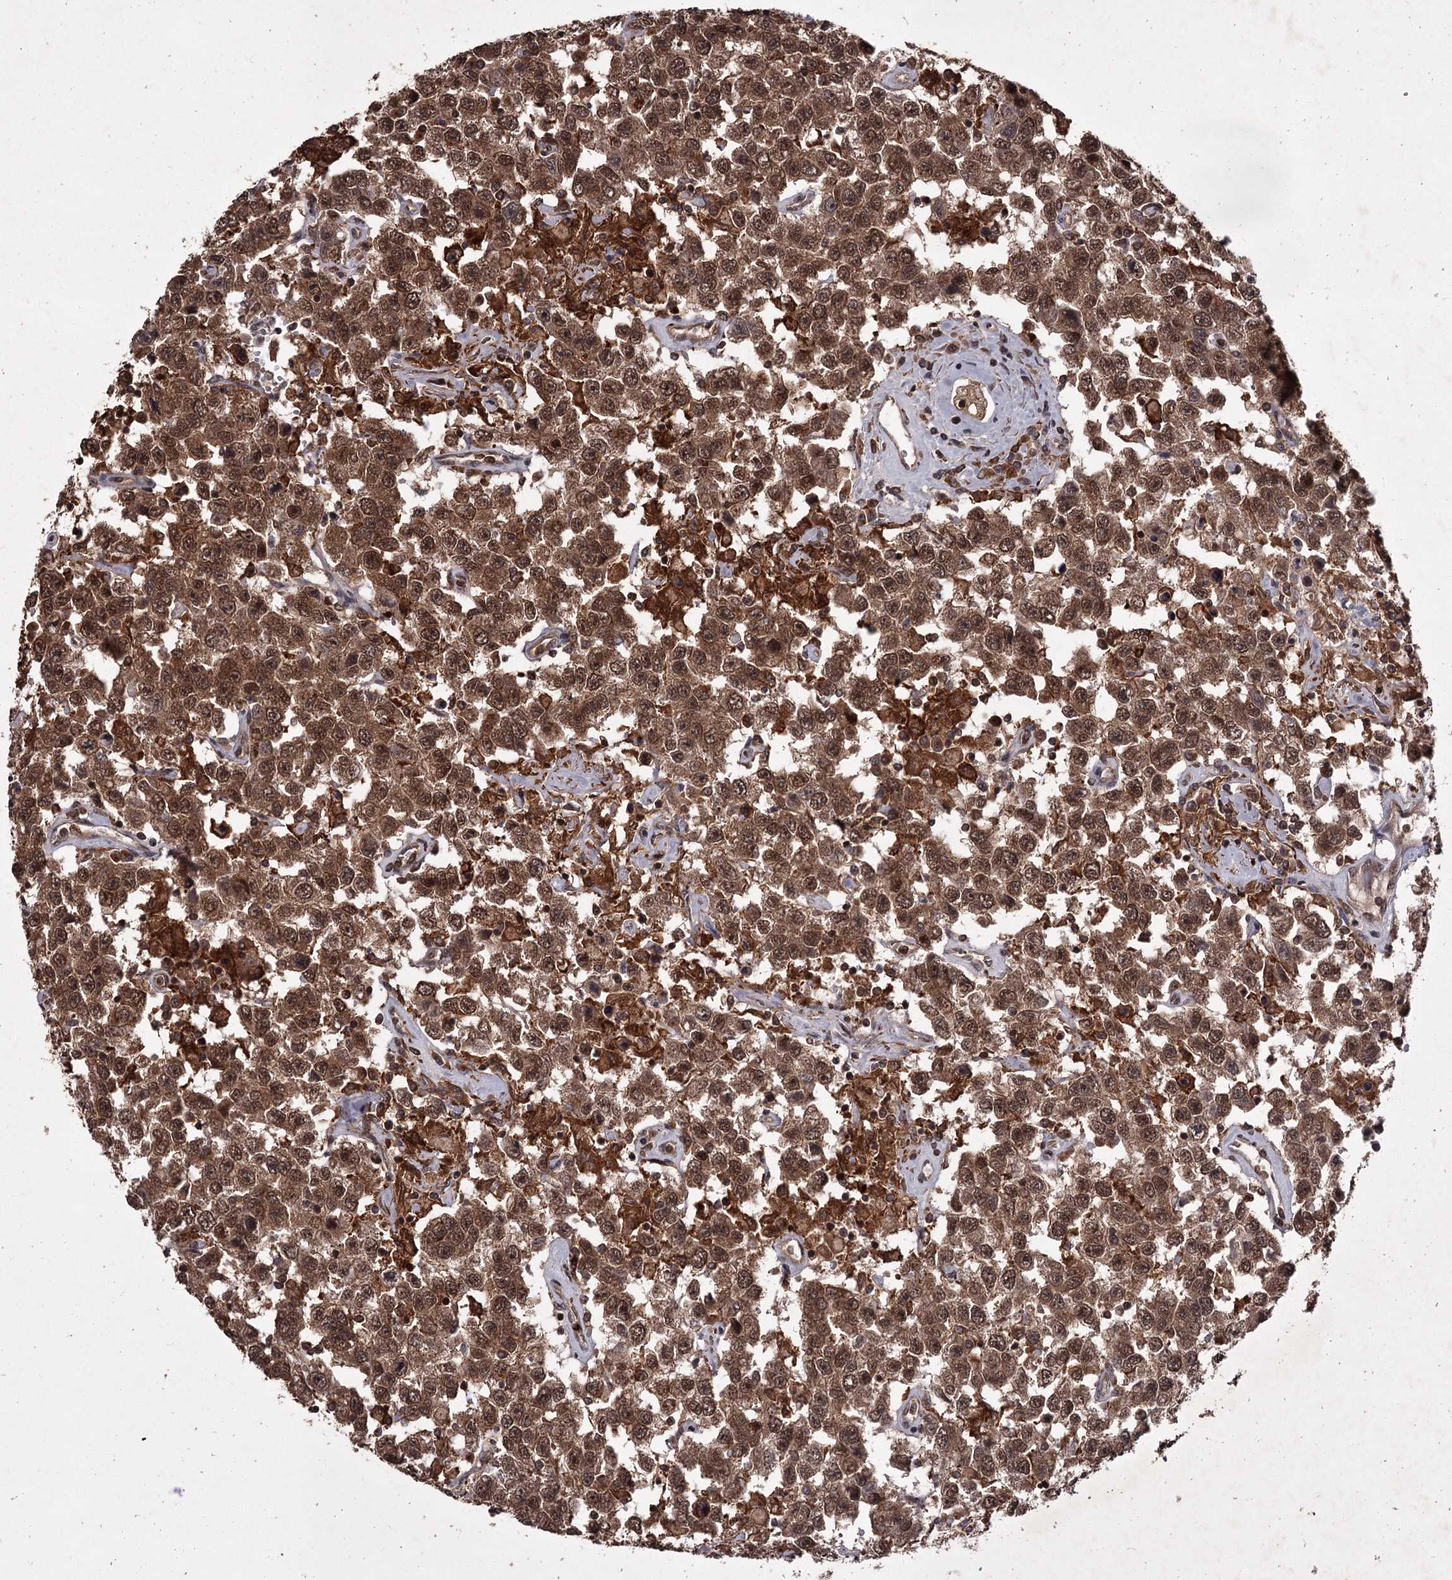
{"staining": {"intensity": "strong", "quantity": ">75%", "location": "cytoplasmic/membranous,nuclear"}, "tissue": "testis cancer", "cell_type": "Tumor cells", "image_type": "cancer", "snomed": [{"axis": "morphology", "description": "Seminoma, NOS"}, {"axis": "topography", "description": "Testis"}], "caption": "Immunohistochemistry micrograph of testis cancer (seminoma) stained for a protein (brown), which demonstrates high levels of strong cytoplasmic/membranous and nuclear staining in approximately >75% of tumor cells.", "gene": "TBC1D23", "patient": {"sex": "male", "age": 41}}